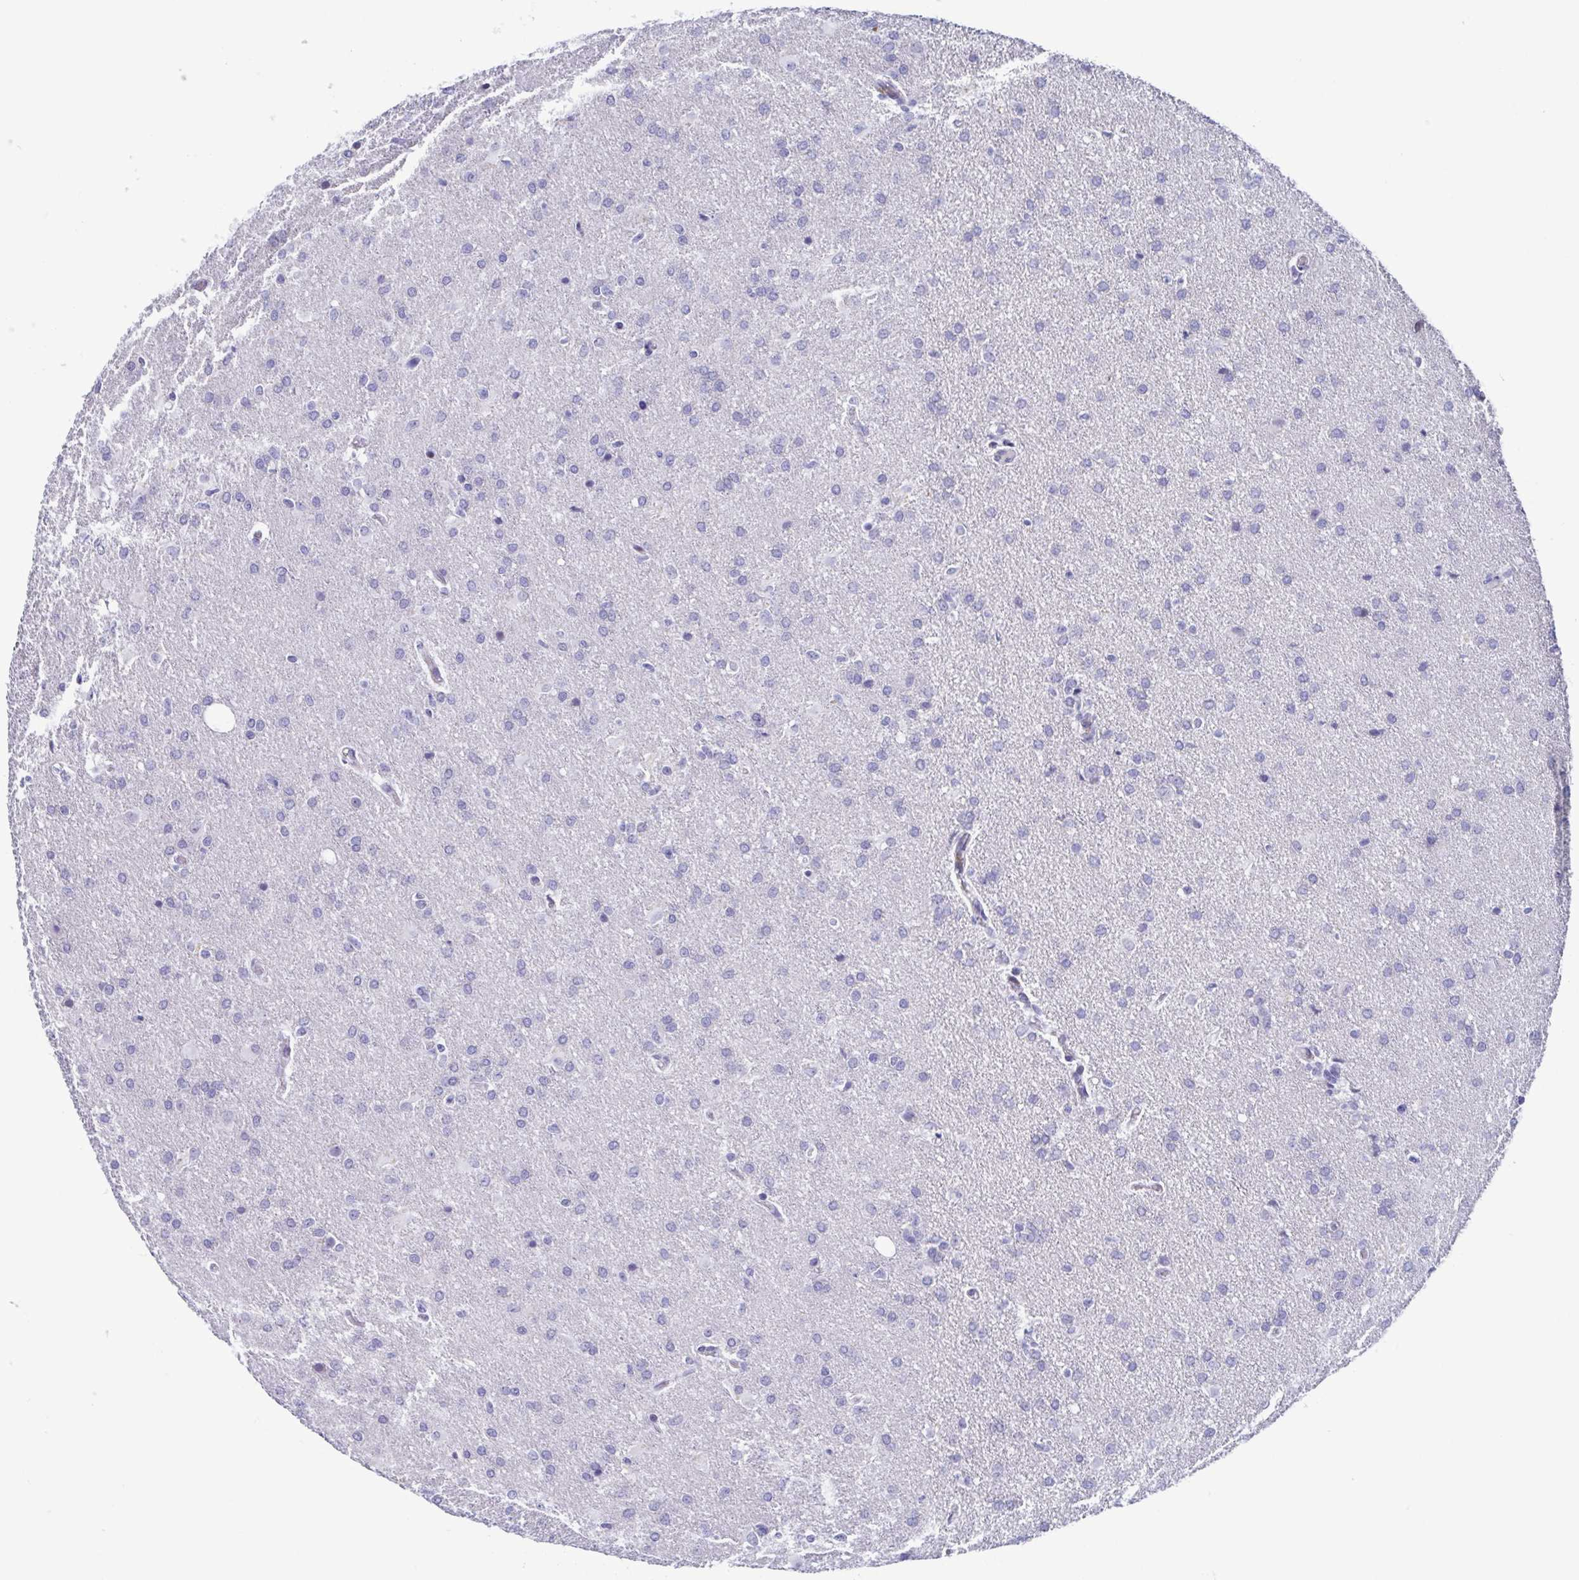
{"staining": {"intensity": "negative", "quantity": "none", "location": "none"}, "tissue": "glioma", "cell_type": "Tumor cells", "image_type": "cancer", "snomed": [{"axis": "morphology", "description": "Glioma, malignant, High grade"}, {"axis": "topography", "description": "Brain"}], "caption": "IHC micrograph of neoplastic tissue: malignant glioma (high-grade) stained with DAB reveals no significant protein expression in tumor cells.", "gene": "PERM1", "patient": {"sex": "male", "age": 68}}